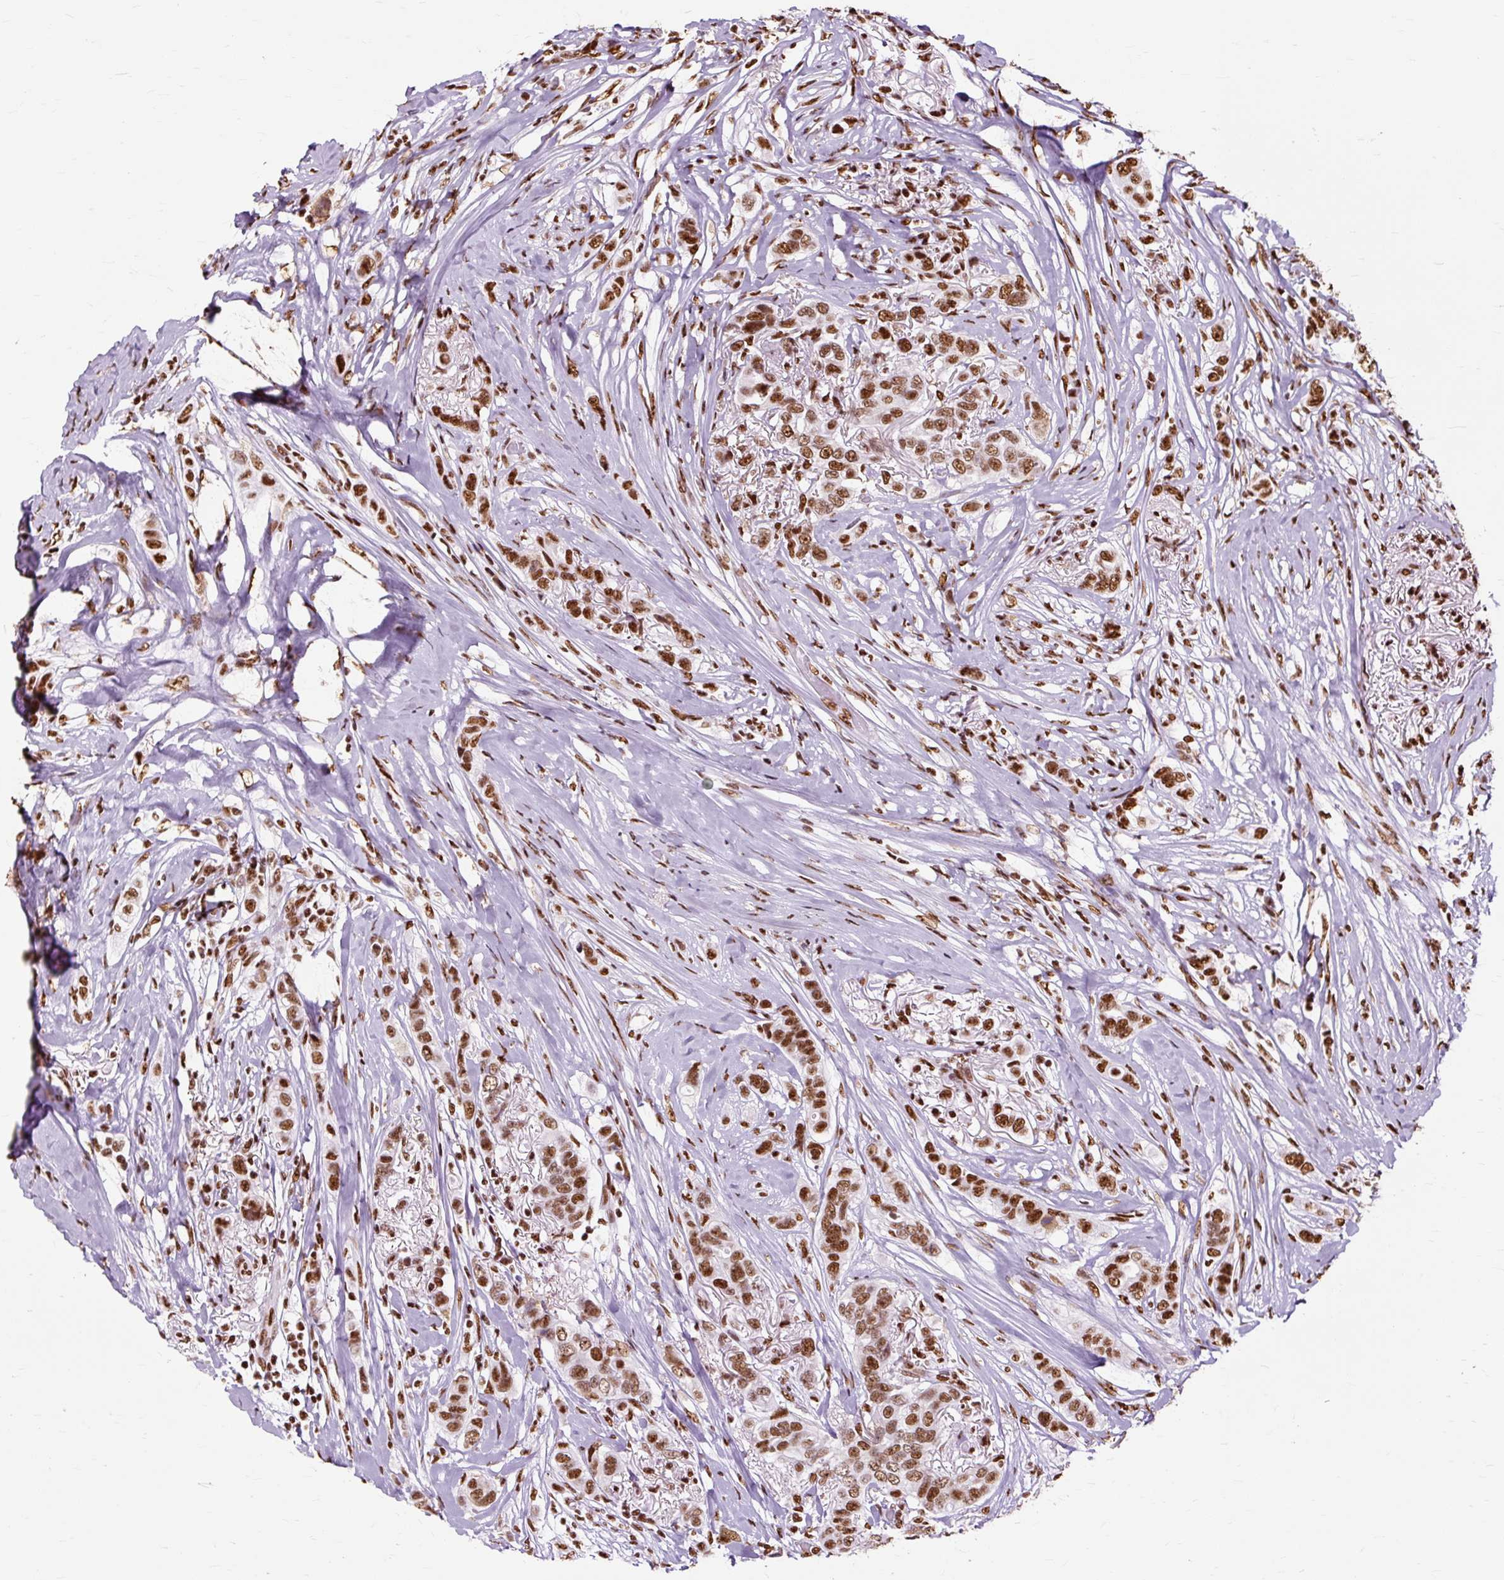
{"staining": {"intensity": "strong", "quantity": ">75%", "location": "nuclear"}, "tissue": "breast cancer", "cell_type": "Tumor cells", "image_type": "cancer", "snomed": [{"axis": "morphology", "description": "Lobular carcinoma"}, {"axis": "topography", "description": "Breast"}], "caption": "Tumor cells show high levels of strong nuclear expression in approximately >75% of cells in breast lobular carcinoma.", "gene": "XRCC6", "patient": {"sex": "female", "age": 51}}